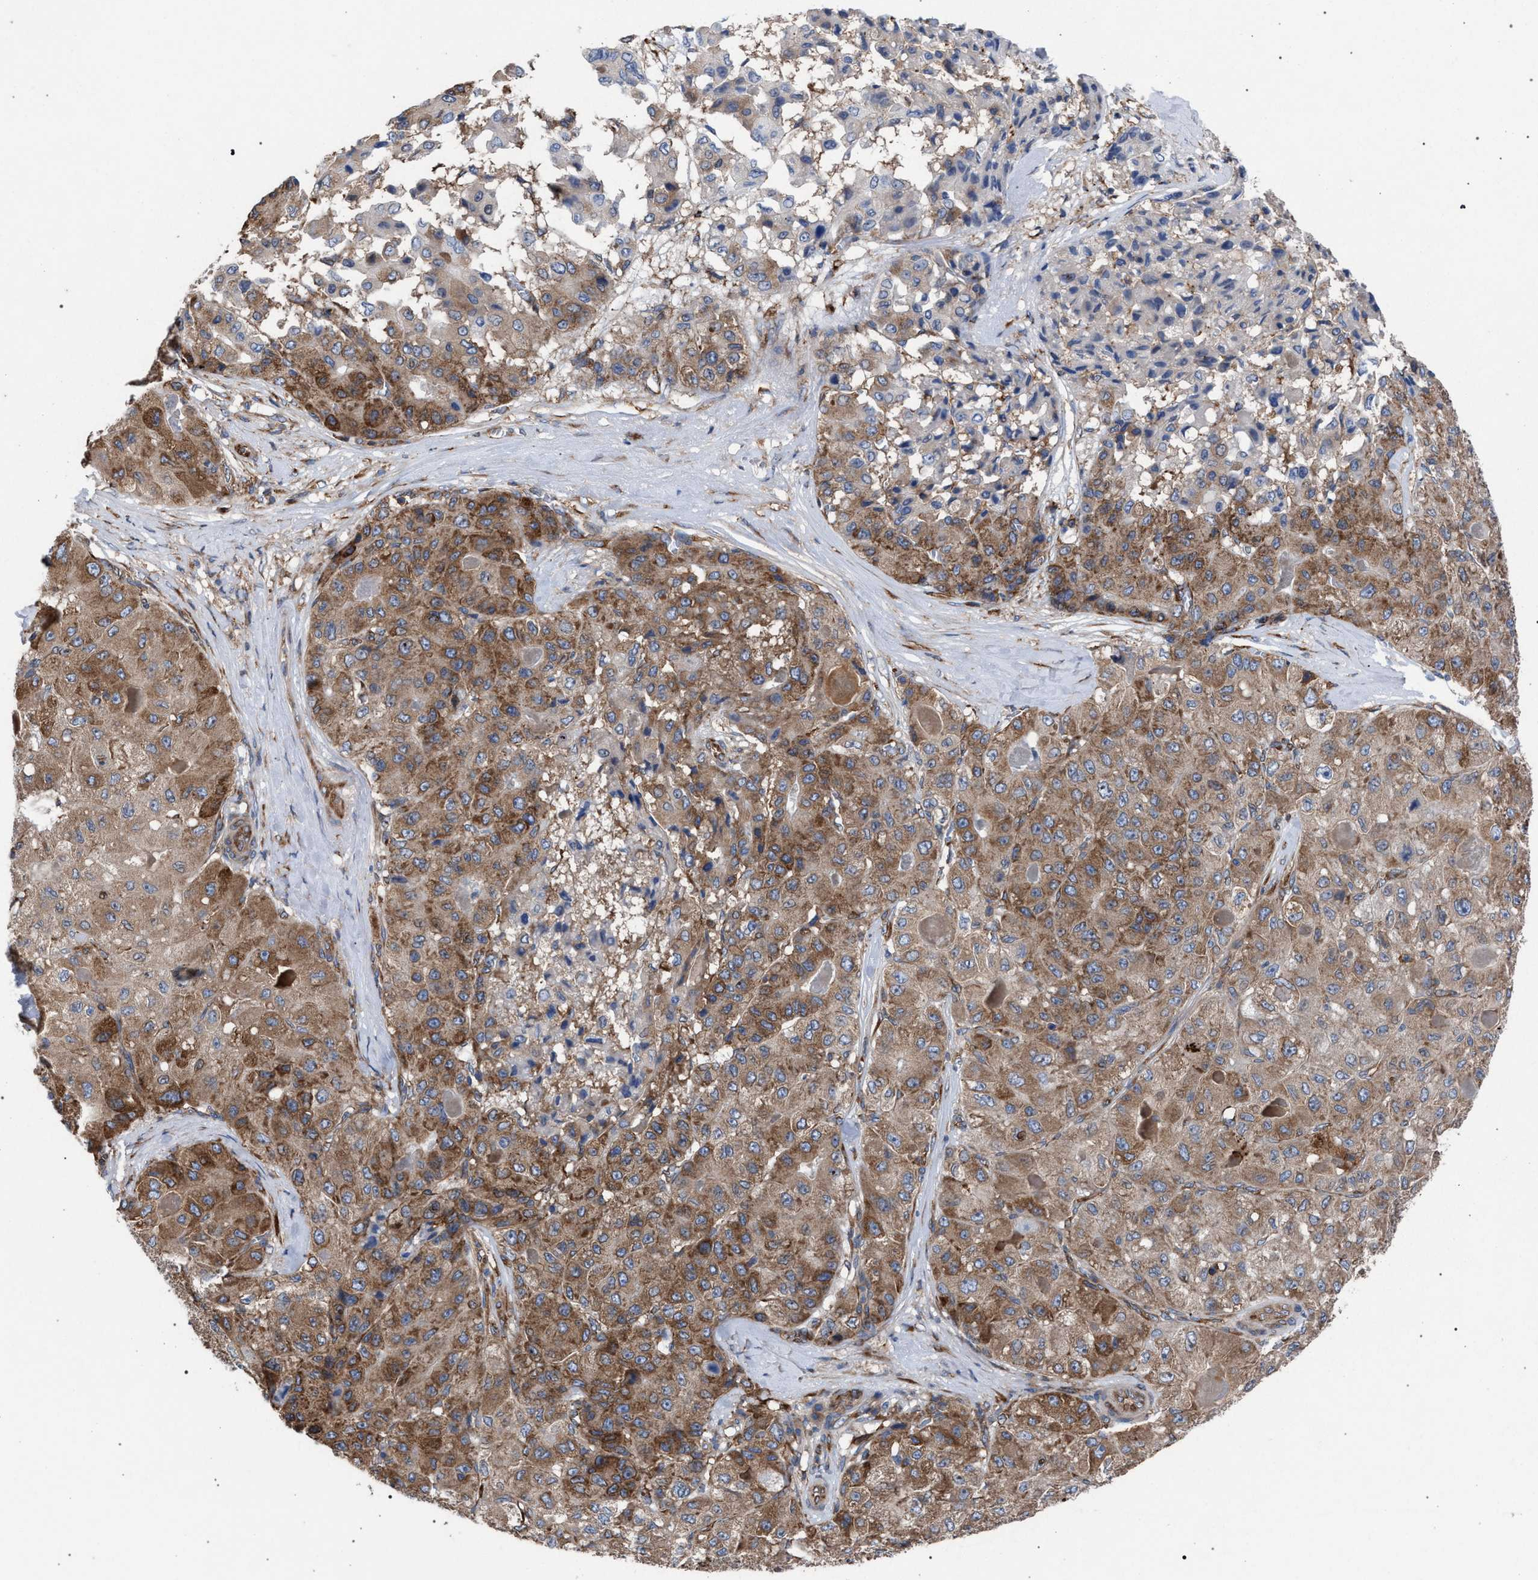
{"staining": {"intensity": "moderate", "quantity": ">75%", "location": "cytoplasmic/membranous"}, "tissue": "liver cancer", "cell_type": "Tumor cells", "image_type": "cancer", "snomed": [{"axis": "morphology", "description": "Carcinoma, Hepatocellular, NOS"}, {"axis": "topography", "description": "Liver"}], "caption": "Immunohistochemical staining of liver cancer (hepatocellular carcinoma) shows medium levels of moderate cytoplasmic/membranous protein staining in about >75% of tumor cells. (Stains: DAB in brown, nuclei in blue, Microscopy: brightfield microscopy at high magnification).", "gene": "CDR2L", "patient": {"sex": "male", "age": 80}}